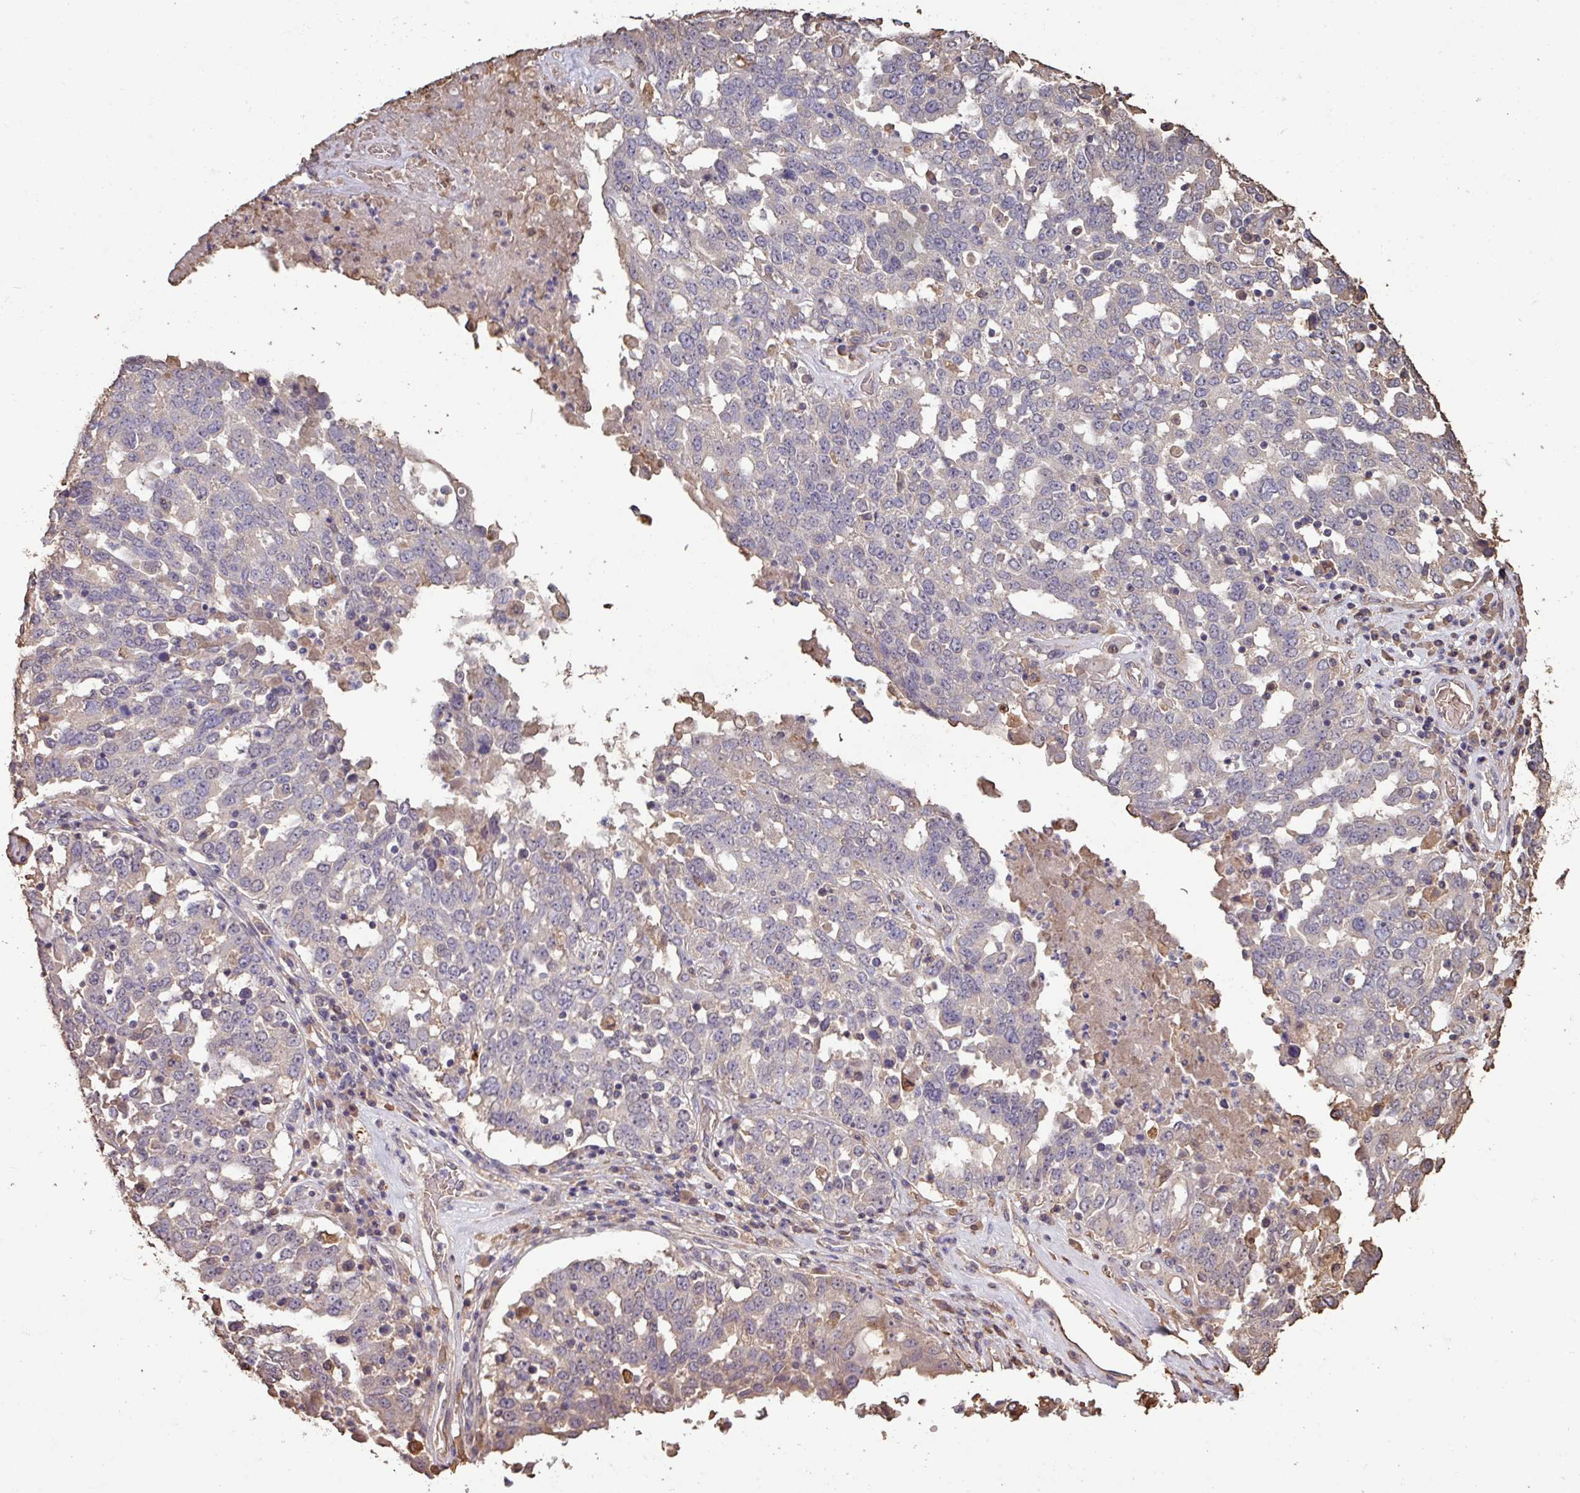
{"staining": {"intensity": "weak", "quantity": "<25%", "location": "cytoplasmic/membranous"}, "tissue": "ovarian cancer", "cell_type": "Tumor cells", "image_type": "cancer", "snomed": [{"axis": "morphology", "description": "Carcinoma, endometroid"}, {"axis": "topography", "description": "Ovary"}], "caption": "The IHC image has no significant staining in tumor cells of endometroid carcinoma (ovarian) tissue.", "gene": "CAMK2B", "patient": {"sex": "female", "age": 62}}